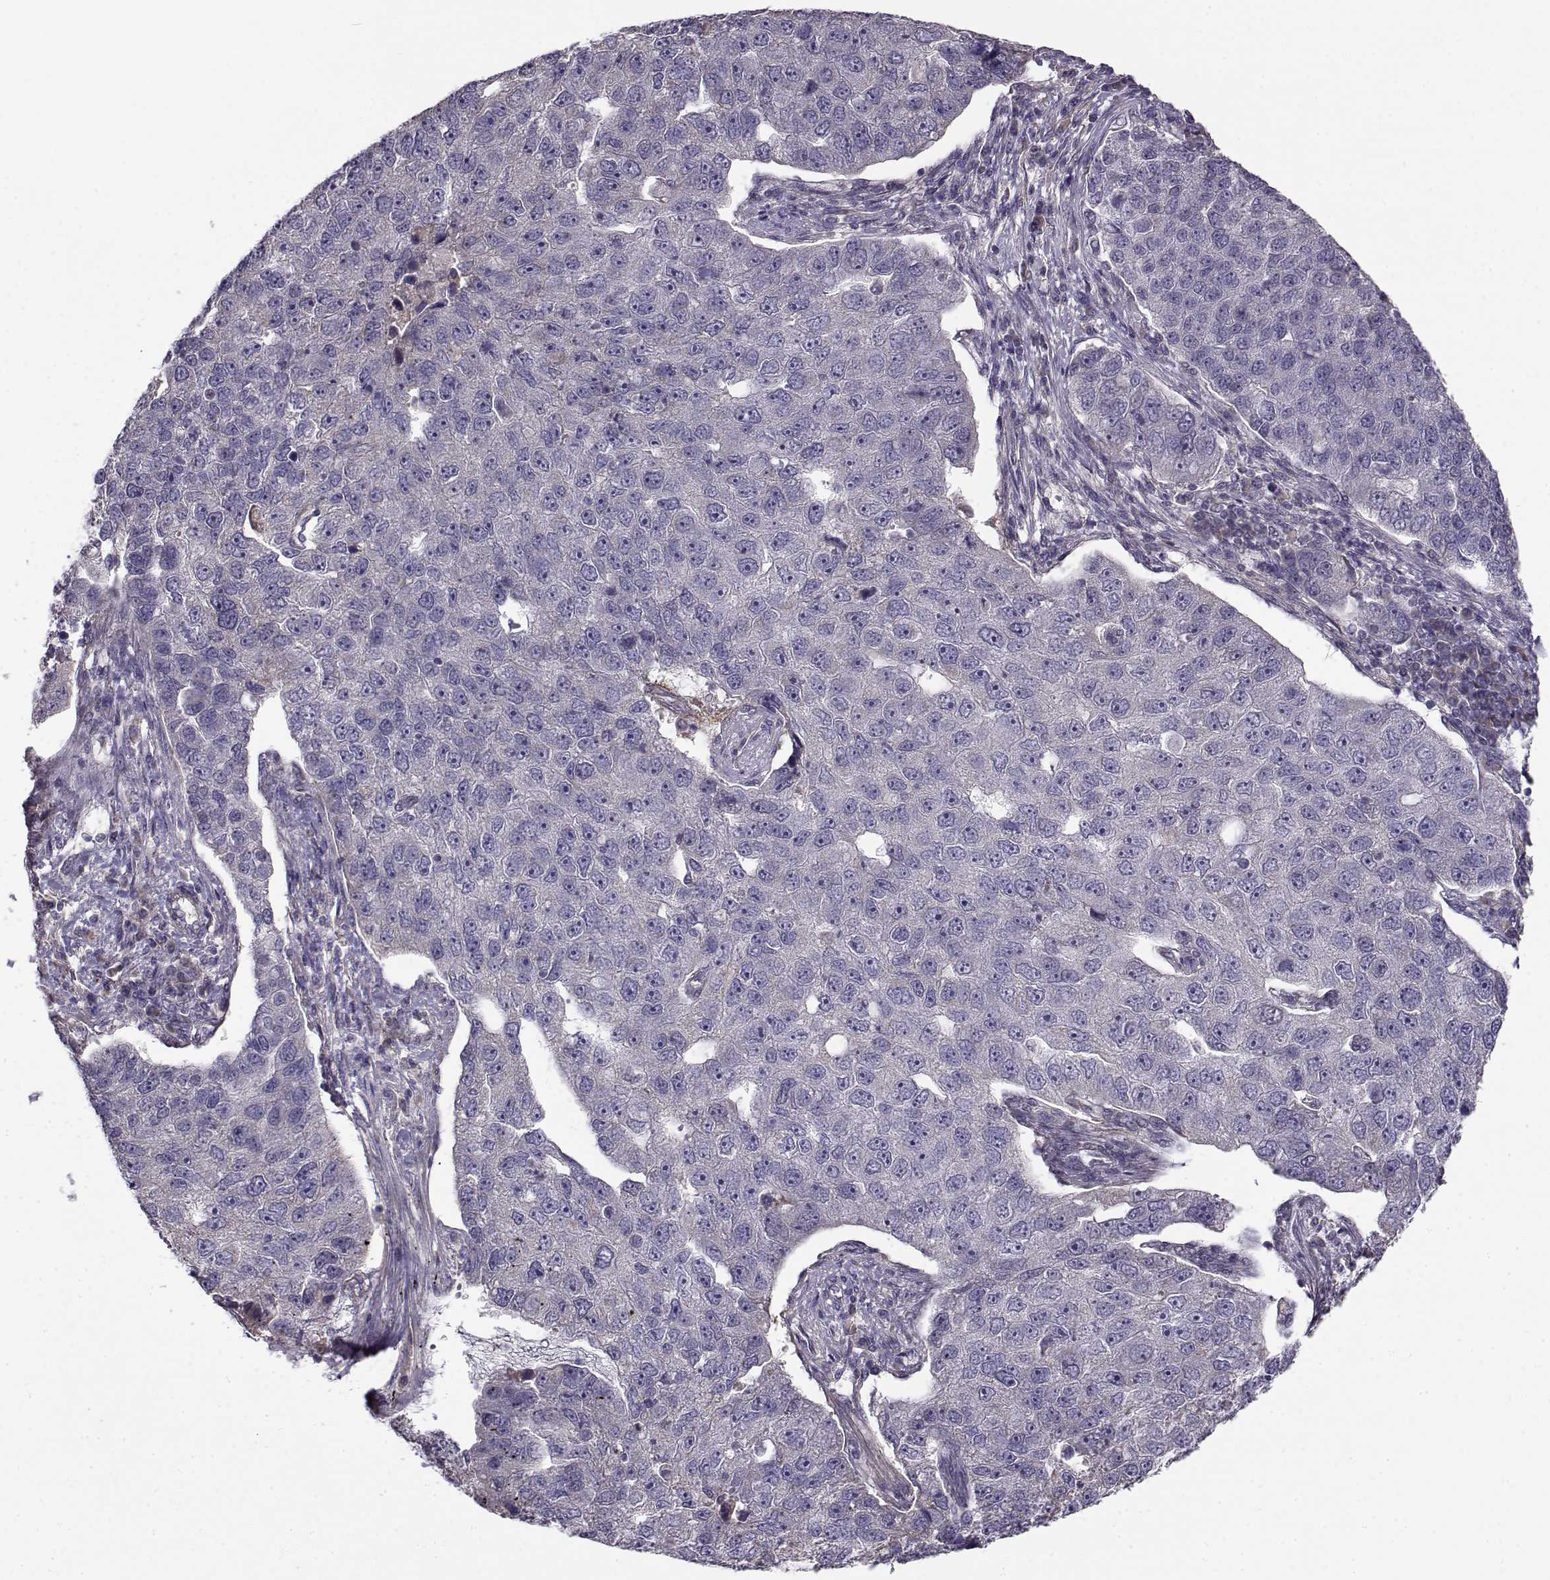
{"staining": {"intensity": "negative", "quantity": "none", "location": "none"}, "tissue": "pancreatic cancer", "cell_type": "Tumor cells", "image_type": "cancer", "snomed": [{"axis": "morphology", "description": "Adenocarcinoma, NOS"}, {"axis": "topography", "description": "Pancreas"}], "caption": "DAB immunohistochemical staining of human pancreatic adenocarcinoma exhibits no significant positivity in tumor cells.", "gene": "ENTPD8", "patient": {"sex": "female", "age": 61}}